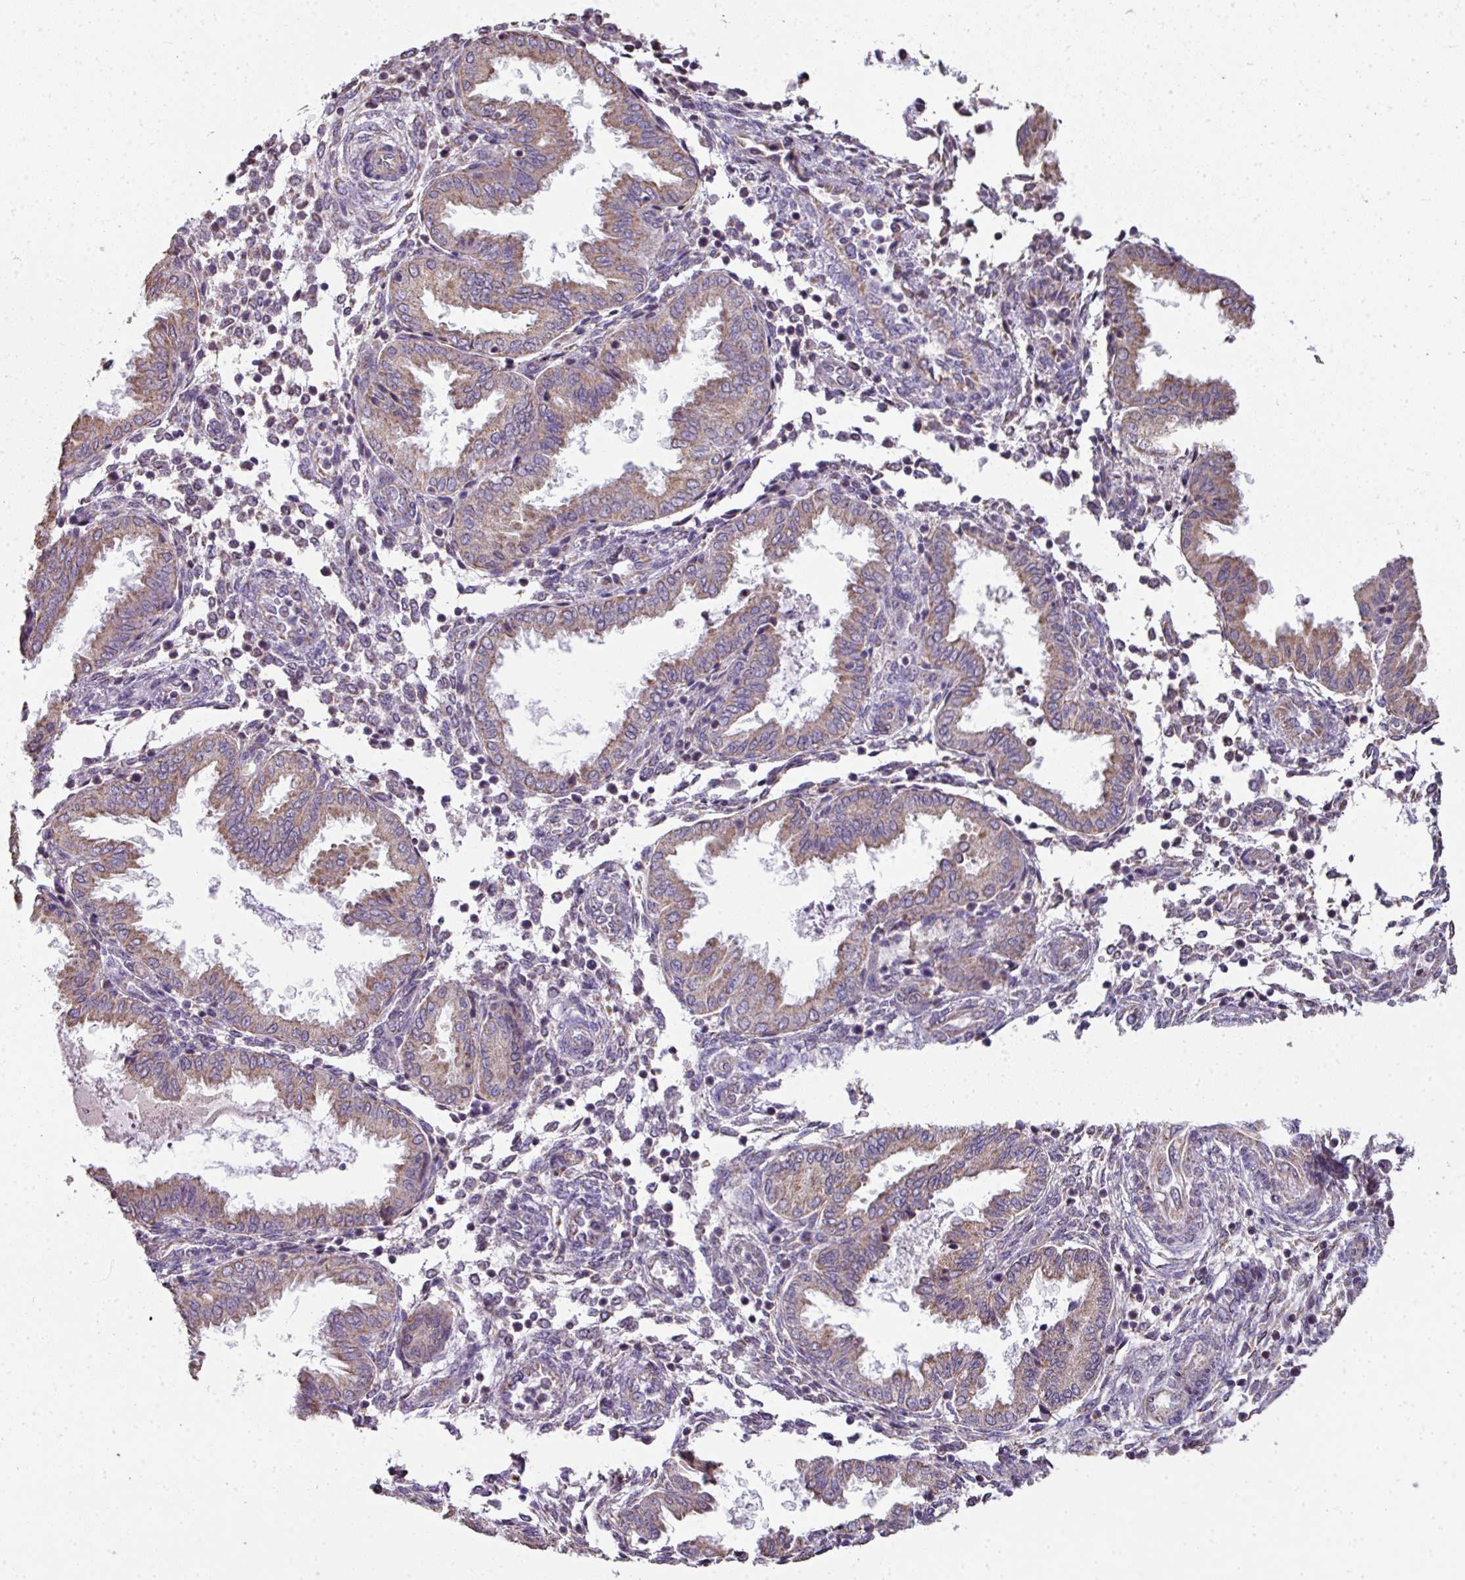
{"staining": {"intensity": "negative", "quantity": "none", "location": "none"}, "tissue": "endometrium", "cell_type": "Cells in endometrial stroma", "image_type": "normal", "snomed": [{"axis": "morphology", "description": "Normal tissue, NOS"}, {"axis": "topography", "description": "Endometrium"}], "caption": "A photomicrograph of human endometrium is negative for staining in cells in endometrial stroma.", "gene": "PALS2", "patient": {"sex": "female", "age": 33}}